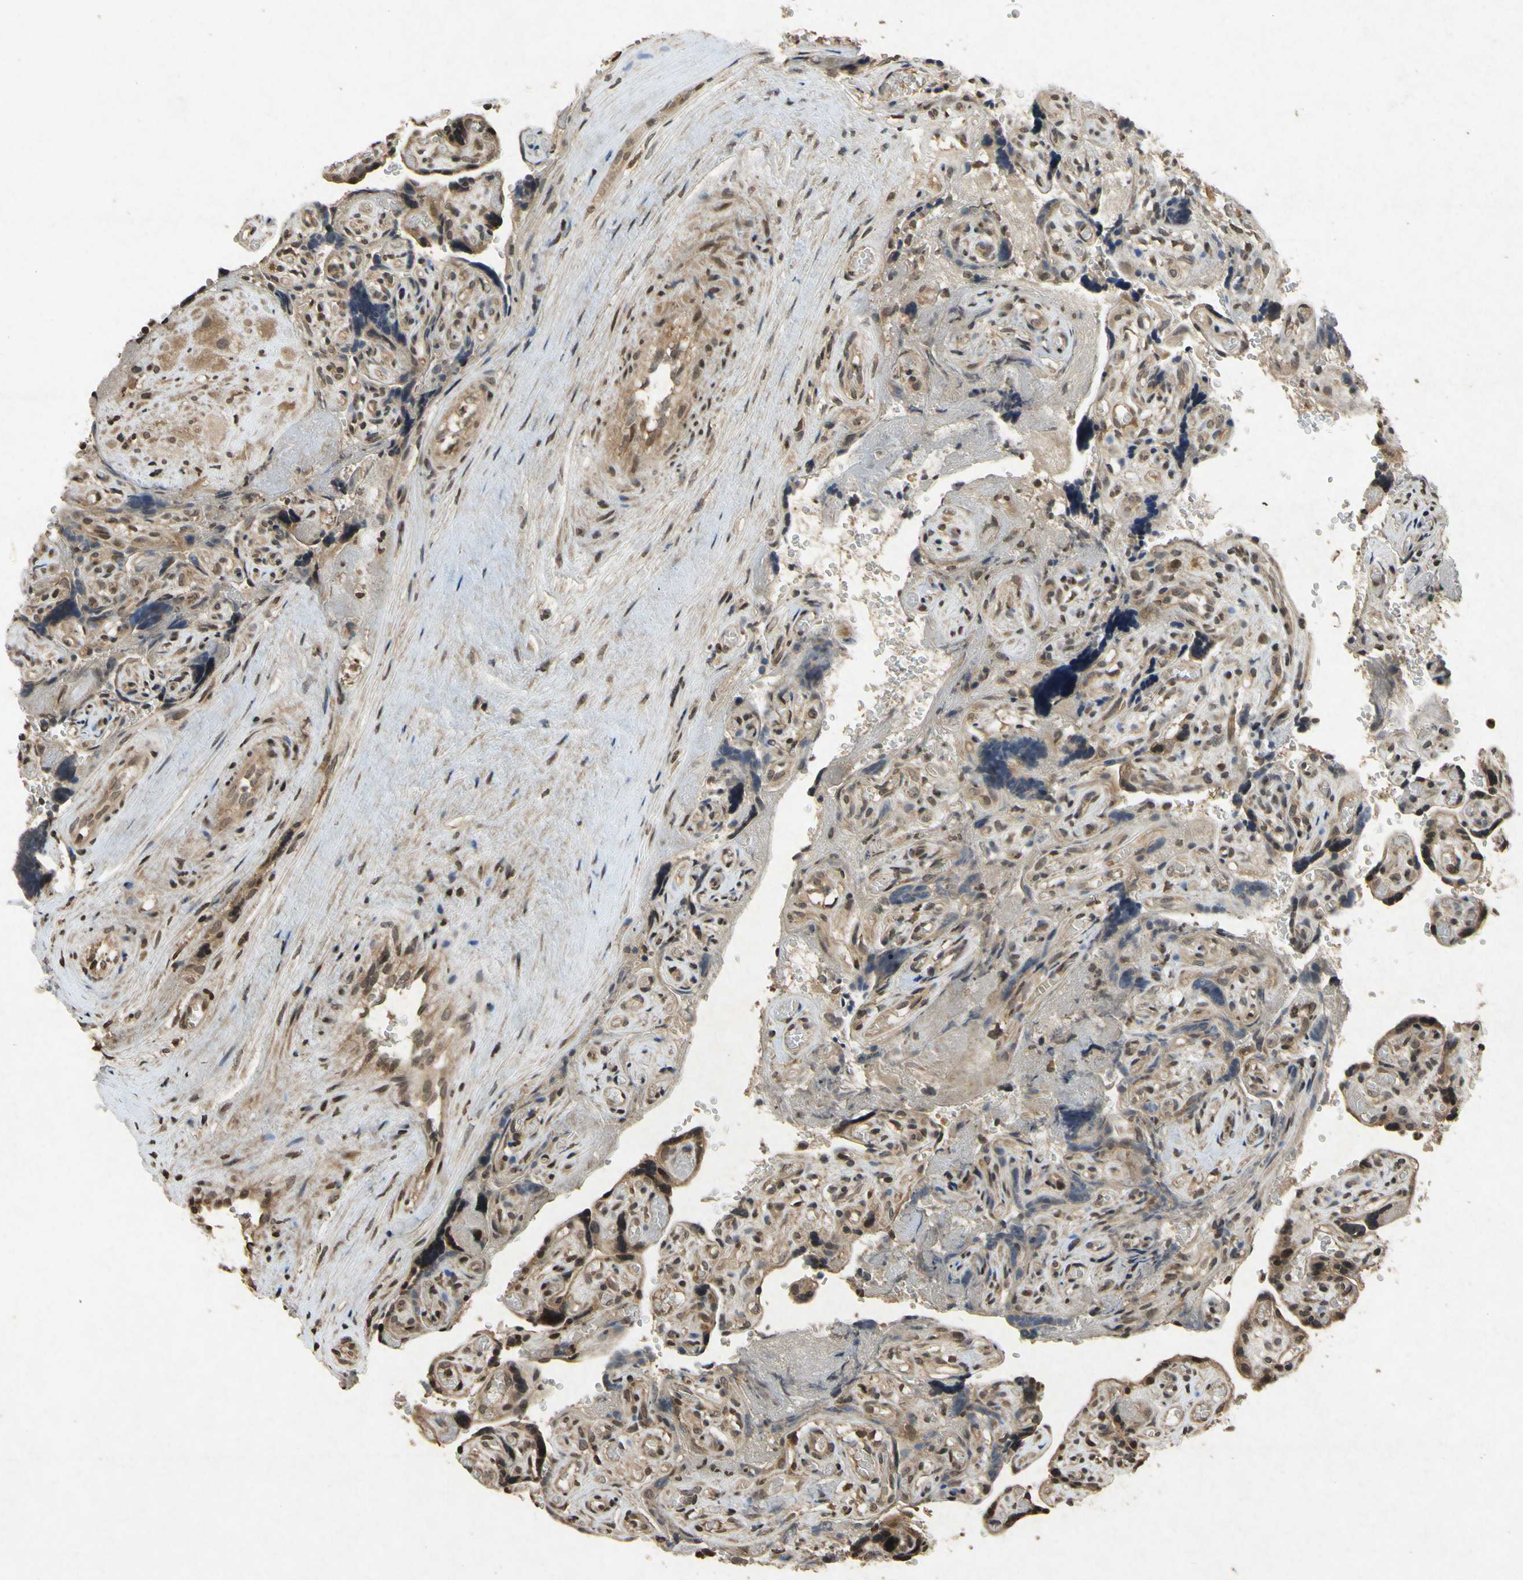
{"staining": {"intensity": "moderate", "quantity": ">75%", "location": "cytoplasmic/membranous"}, "tissue": "placenta", "cell_type": "Decidual cells", "image_type": "normal", "snomed": [{"axis": "morphology", "description": "Normal tissue, NOS"}, {"axis": "topography", "description": "Placenta"}], "caption": "Immunohistochemistry (IHC) of unremarkable placenta demonstrates medium levels of moderate cytoplasmic/membranous positivity in about >75% of decidual cells.", "gene": "ATP6V1H", "patient": {"sex": "female", "age": 30}}